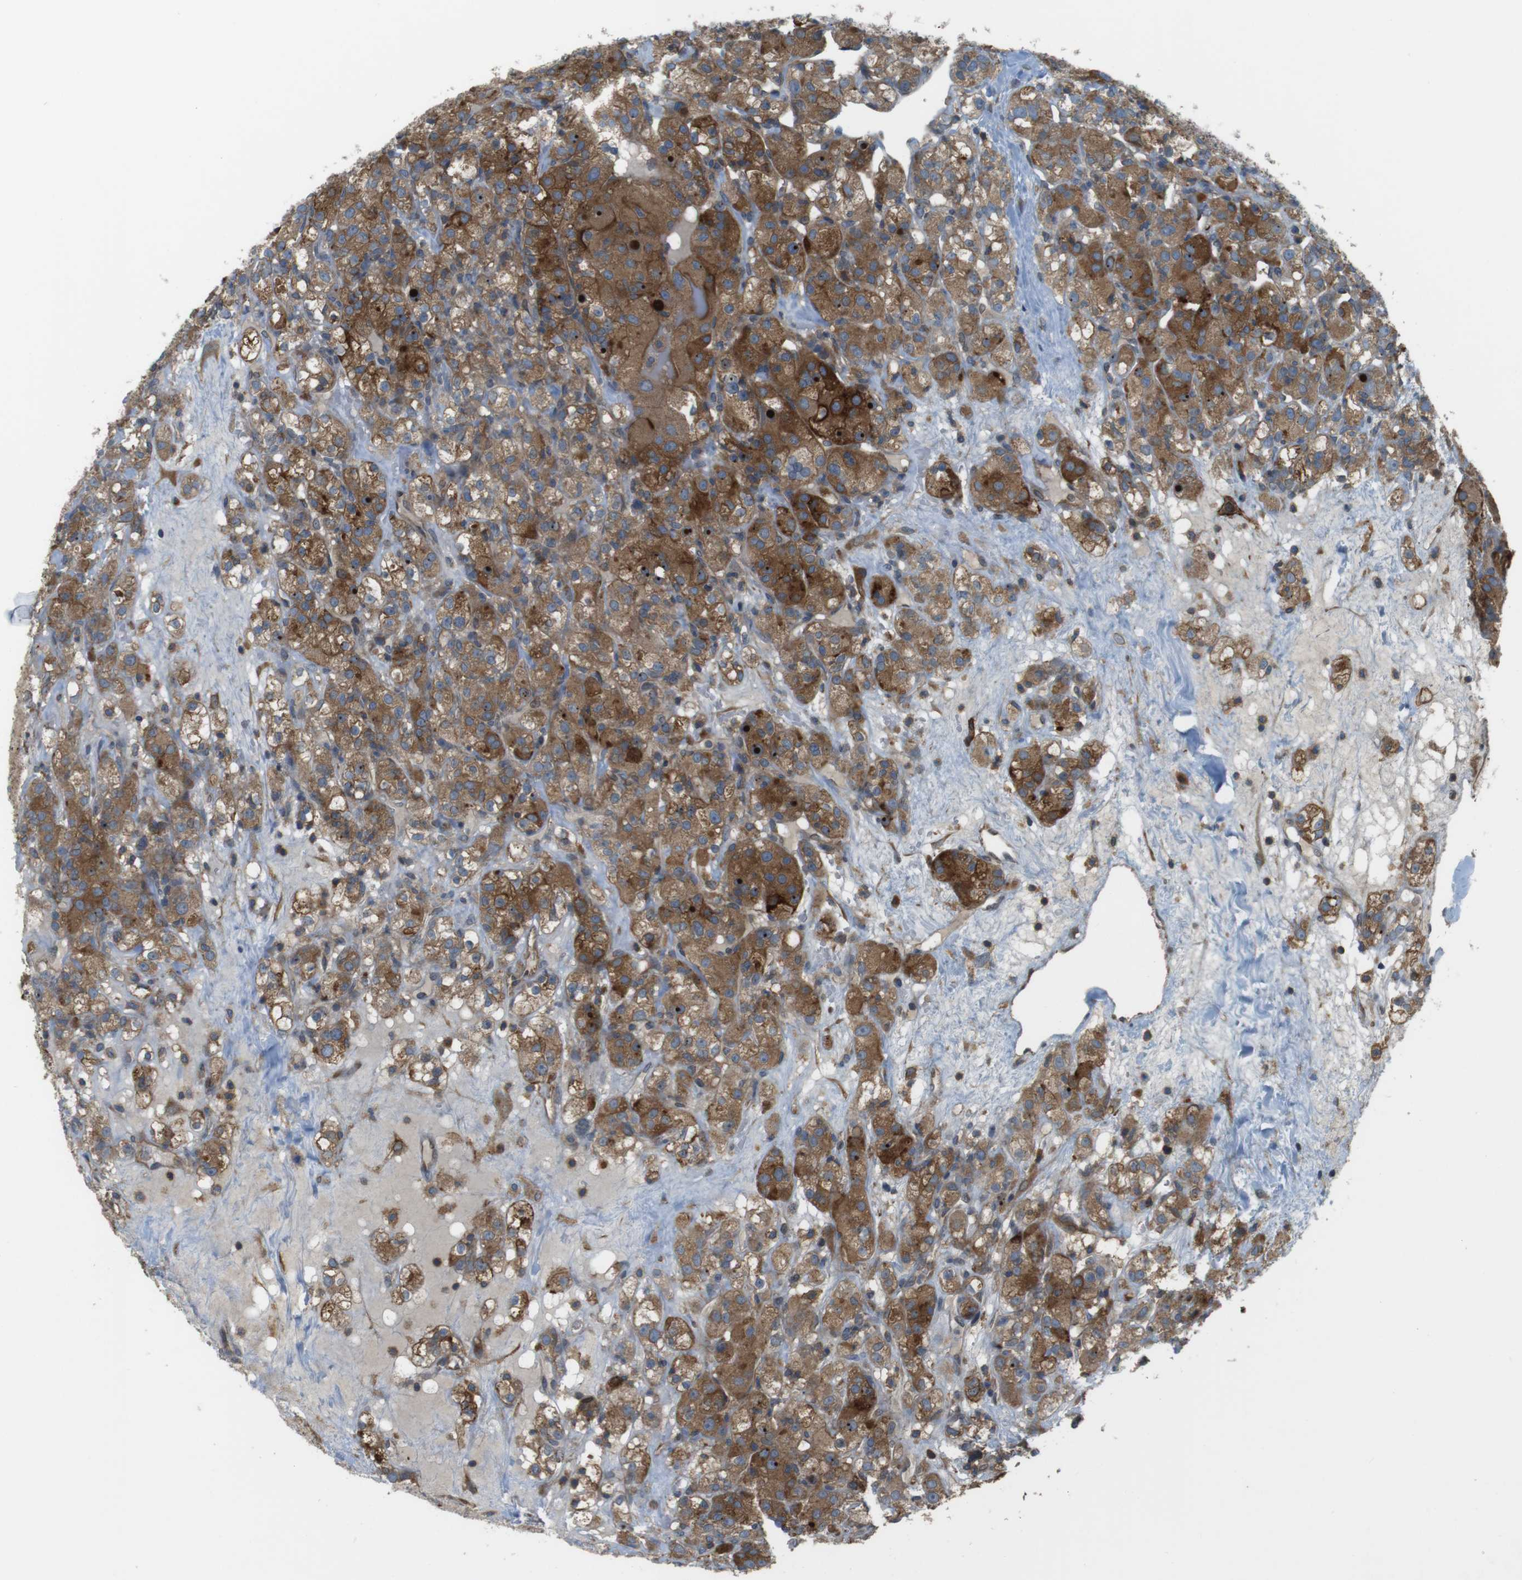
{"staining": {"intensity": "moderate", "quantity": ">75%", "location": "cytoplasmic/membranous"}, "tissue": "renal cancer", "cell_type": "Tumor cells", "image_type": "cancer", "snomed": [{"axis": "morphology", "description": "Normal tissue, NOS"}, {"axis": "morphology", "description": "Adenocarcinoma, NOS"}, {"axis": "topography", "description": "Kidney"}], "caption": "Renal cancer (adenocarcinoma) tissue demonstrates moderate cytoplasmic/membranous staining in about >75% of tumor cells", "gene": "DDAH2", "patient": {"sex": "male", "age": 61}}